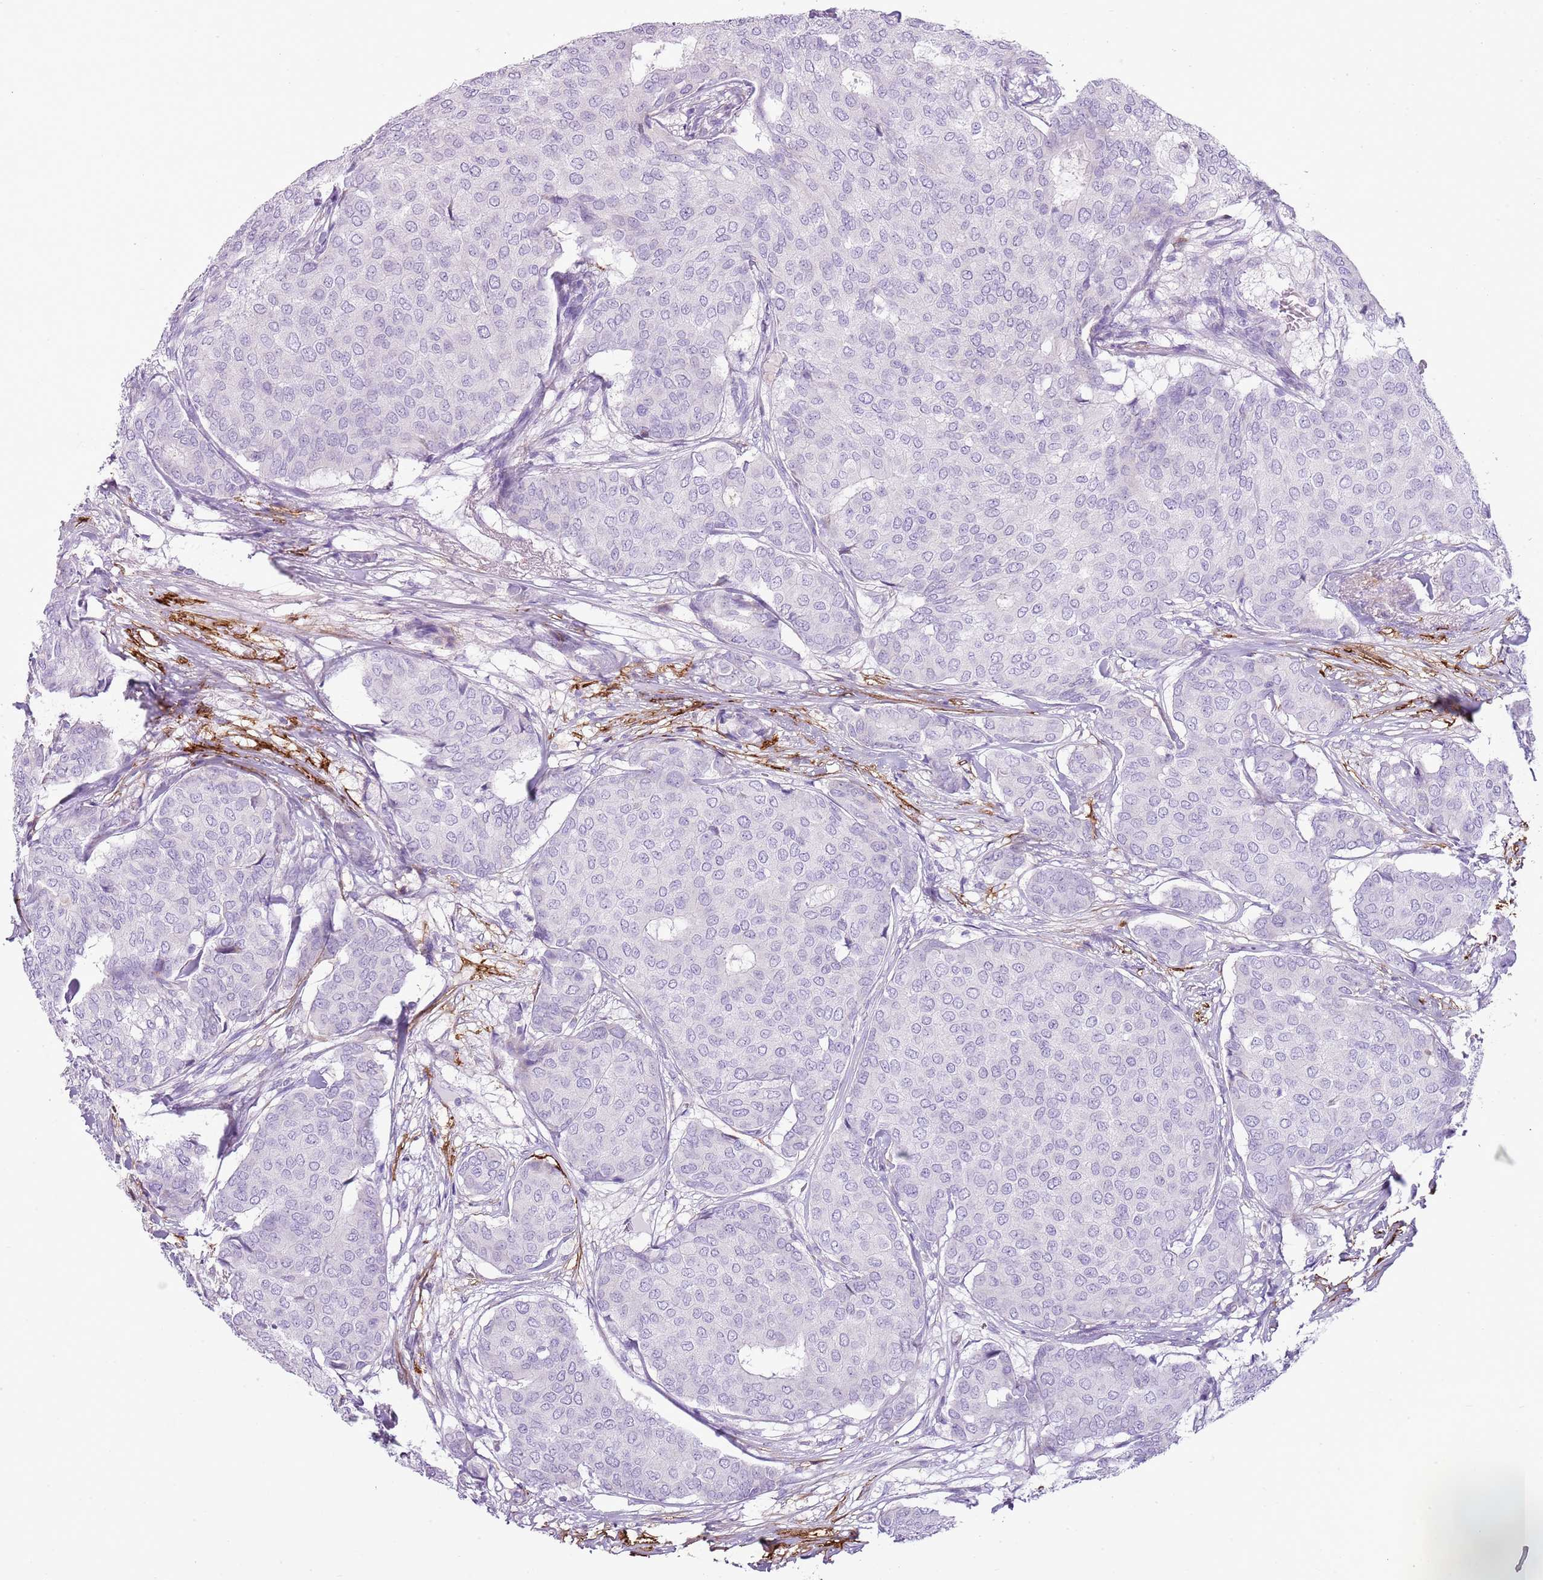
{"staining": {"intensity": "negative", "quantity": "none", "location": "none"}, "tissue": "breast cancer", "cell_type": "Tumor cells", "image_type": "cancer", "snomed": [{"axis": "morphology", "description": "Duct carcinoma"}, {"axis": "topography", "description": "Breast"}], "caption": "Immunohistochemistry micrograph of neoplastic tissue: intraductal carcinoma (breast) stained with DAB demonstrates no significant protein staining in tumor cells.", "gene": "CD177", "patient": {"sex": "female", "age": 75}}